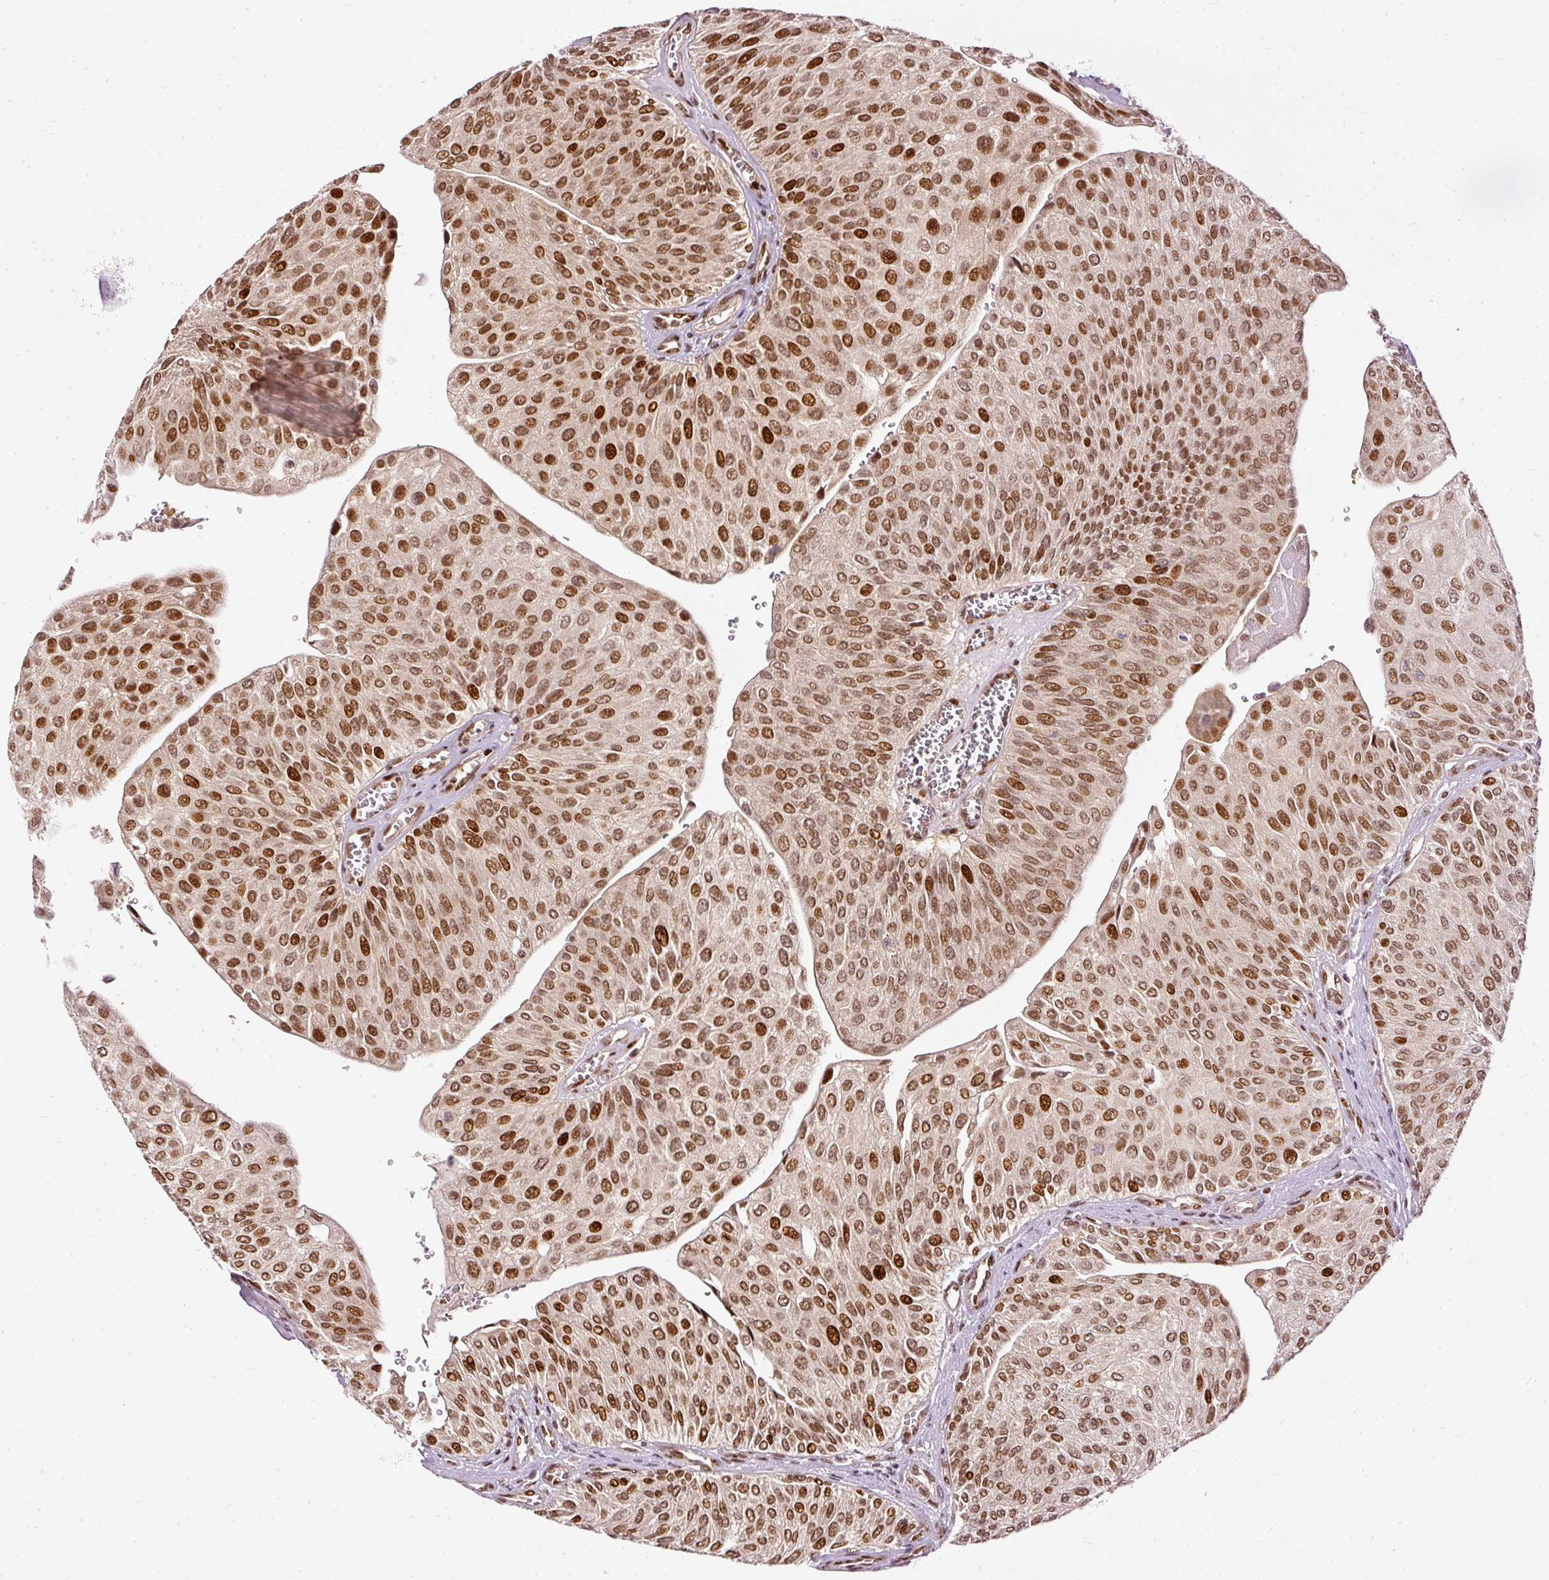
{"staining": {"intensity": "strong", "quantity": ">75%", "location": "cytoplasmic/membranous,nuclear"}, "tissue": "urothelial cancer", "cell_type": "Tumor cells", "image_type": "cancer", "snomed": [{"axis": "morphology", "description": "Urothelial carcinoma, NOS"}, {"axis": "topography", "description": "Urinary bladder"}], "caption": "Transitional cell carcinoma stained with a protein marker displays strong staining in tumor cells.", "gene": "ZNF778", "patient": {"sex": "male", "age": 67}}